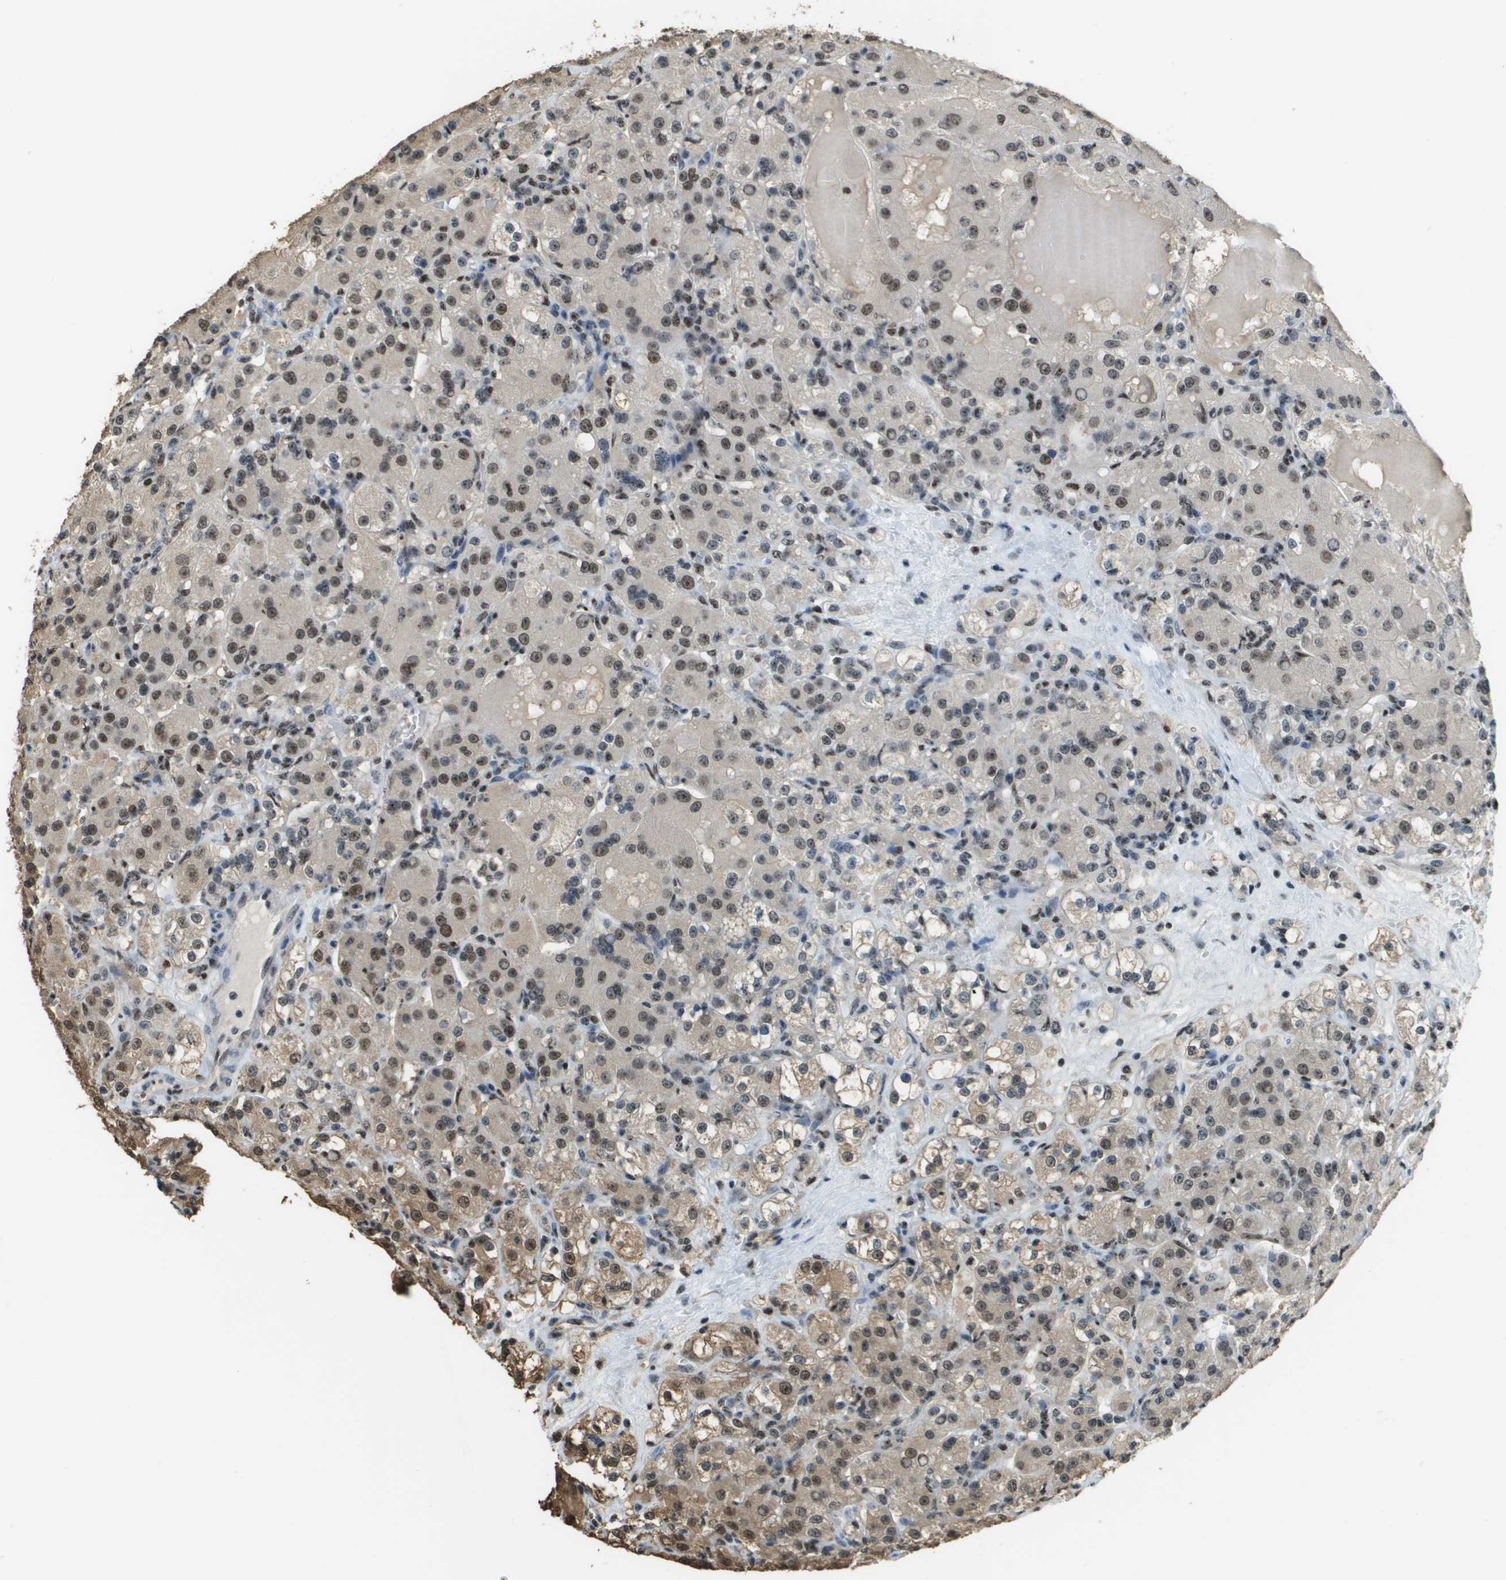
{"staining": {"intensity": "moderate", "quantity": ">75%", "location": "cytoplasmic/membranous,nuclear"}, "tissue": "renal cancer", "cell_type": "Tumor cells", "image_type": "cancer", "snomed": [{"axis": "morphology", "description": "Normal tissue, NOS"}, {"axis": "morphology", "description": "Adenocarcinoma, NOS"}, {"axis": "topography", "description": "Kidney"}], "caption": "Human adenocarcinoma (renal) stained for a protein (brown) demonstrates moderate cytoplasmic/membranous and nuclear positive staining in about >75% of tumor cells.", "gene": "SP100", "patient": {"sex": "male", "age": 61}}